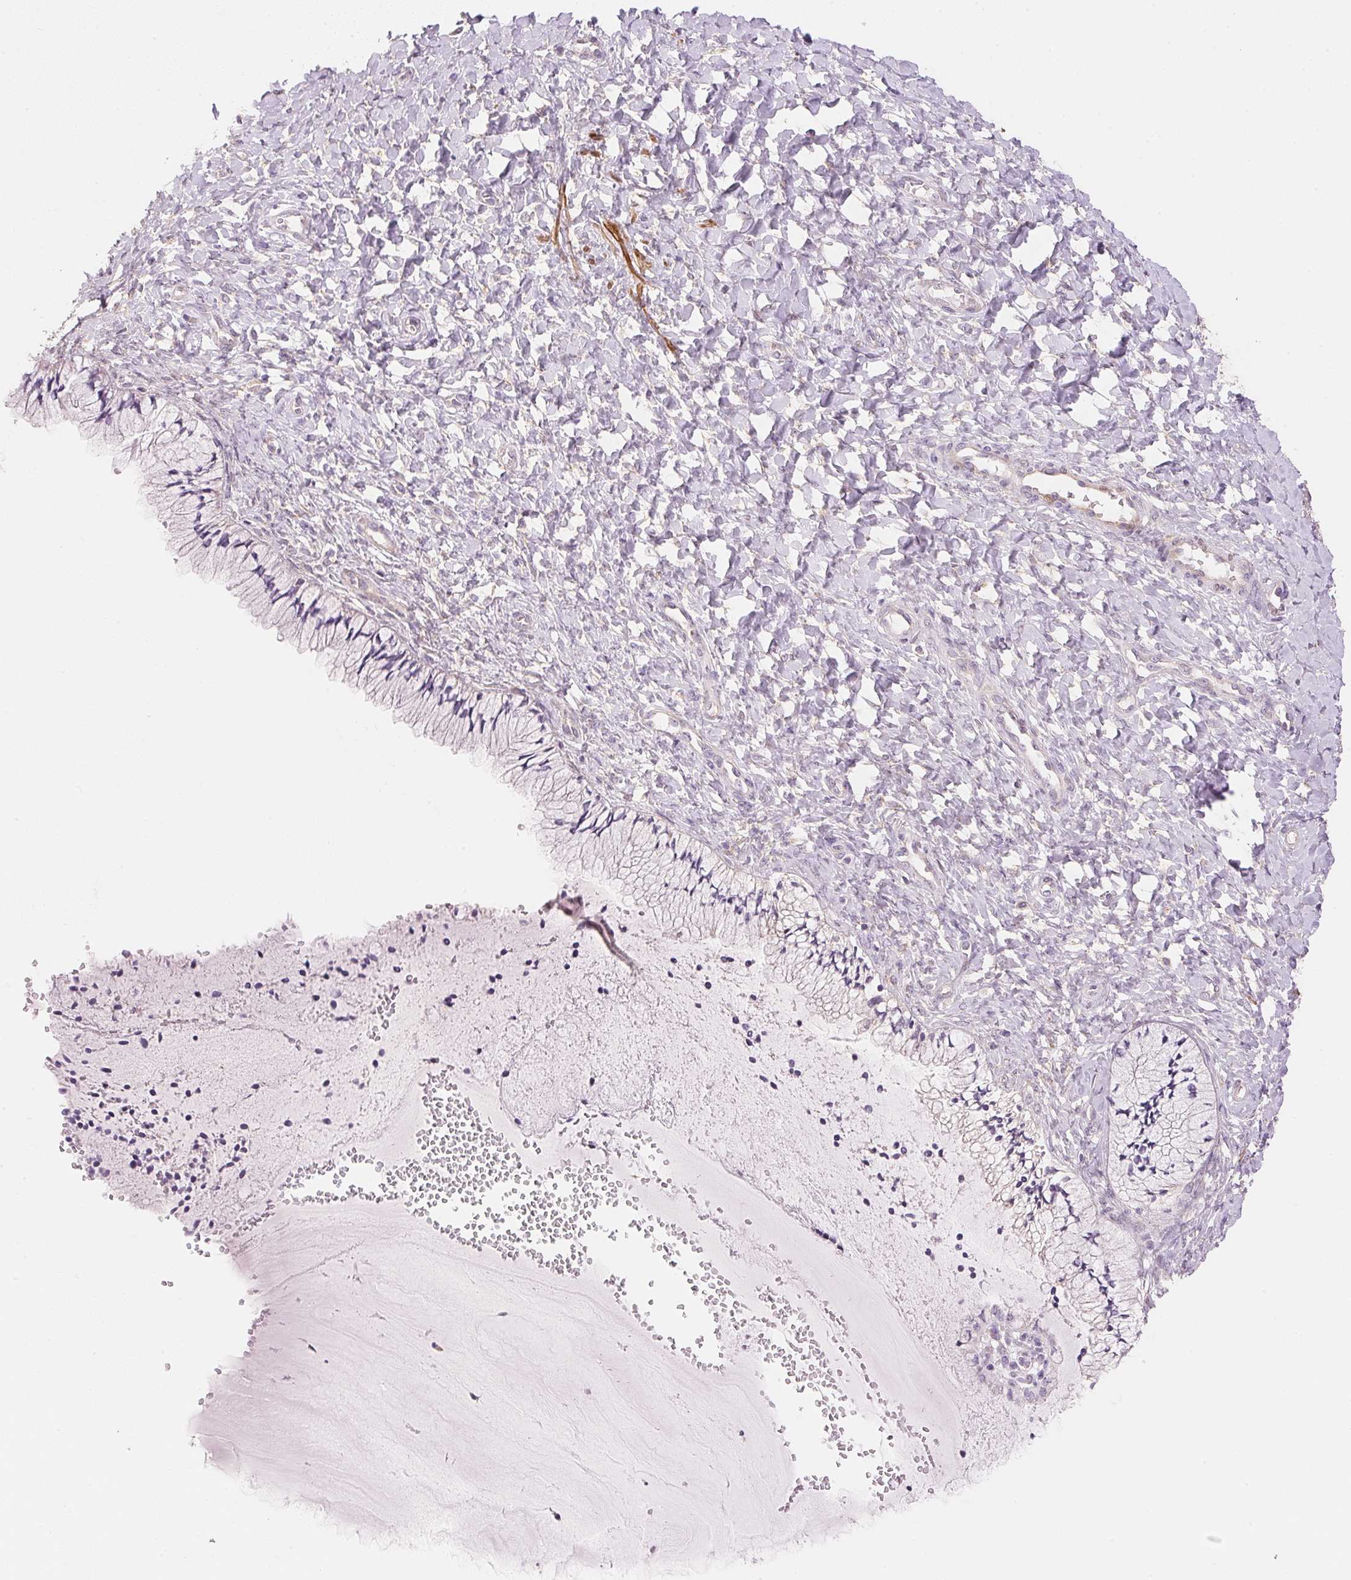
{"staining": {"intensity": "negative", "quantity": "none", "location": "none"}, "tissue": "cervix", "cell_type": "Glandular cells", "image_type": "normal", "snomed": [{"axis": "morphology", "description": "Normal tissue, NOS"}, {"axis": "topography", "description": "Cervix"}], "caption": "This is an immunohistochemistry micrograph of benign cervix. There is no expression in glandular cells.", "gene": "SMTN", "patient": {"sex": "female", "age": 37}}